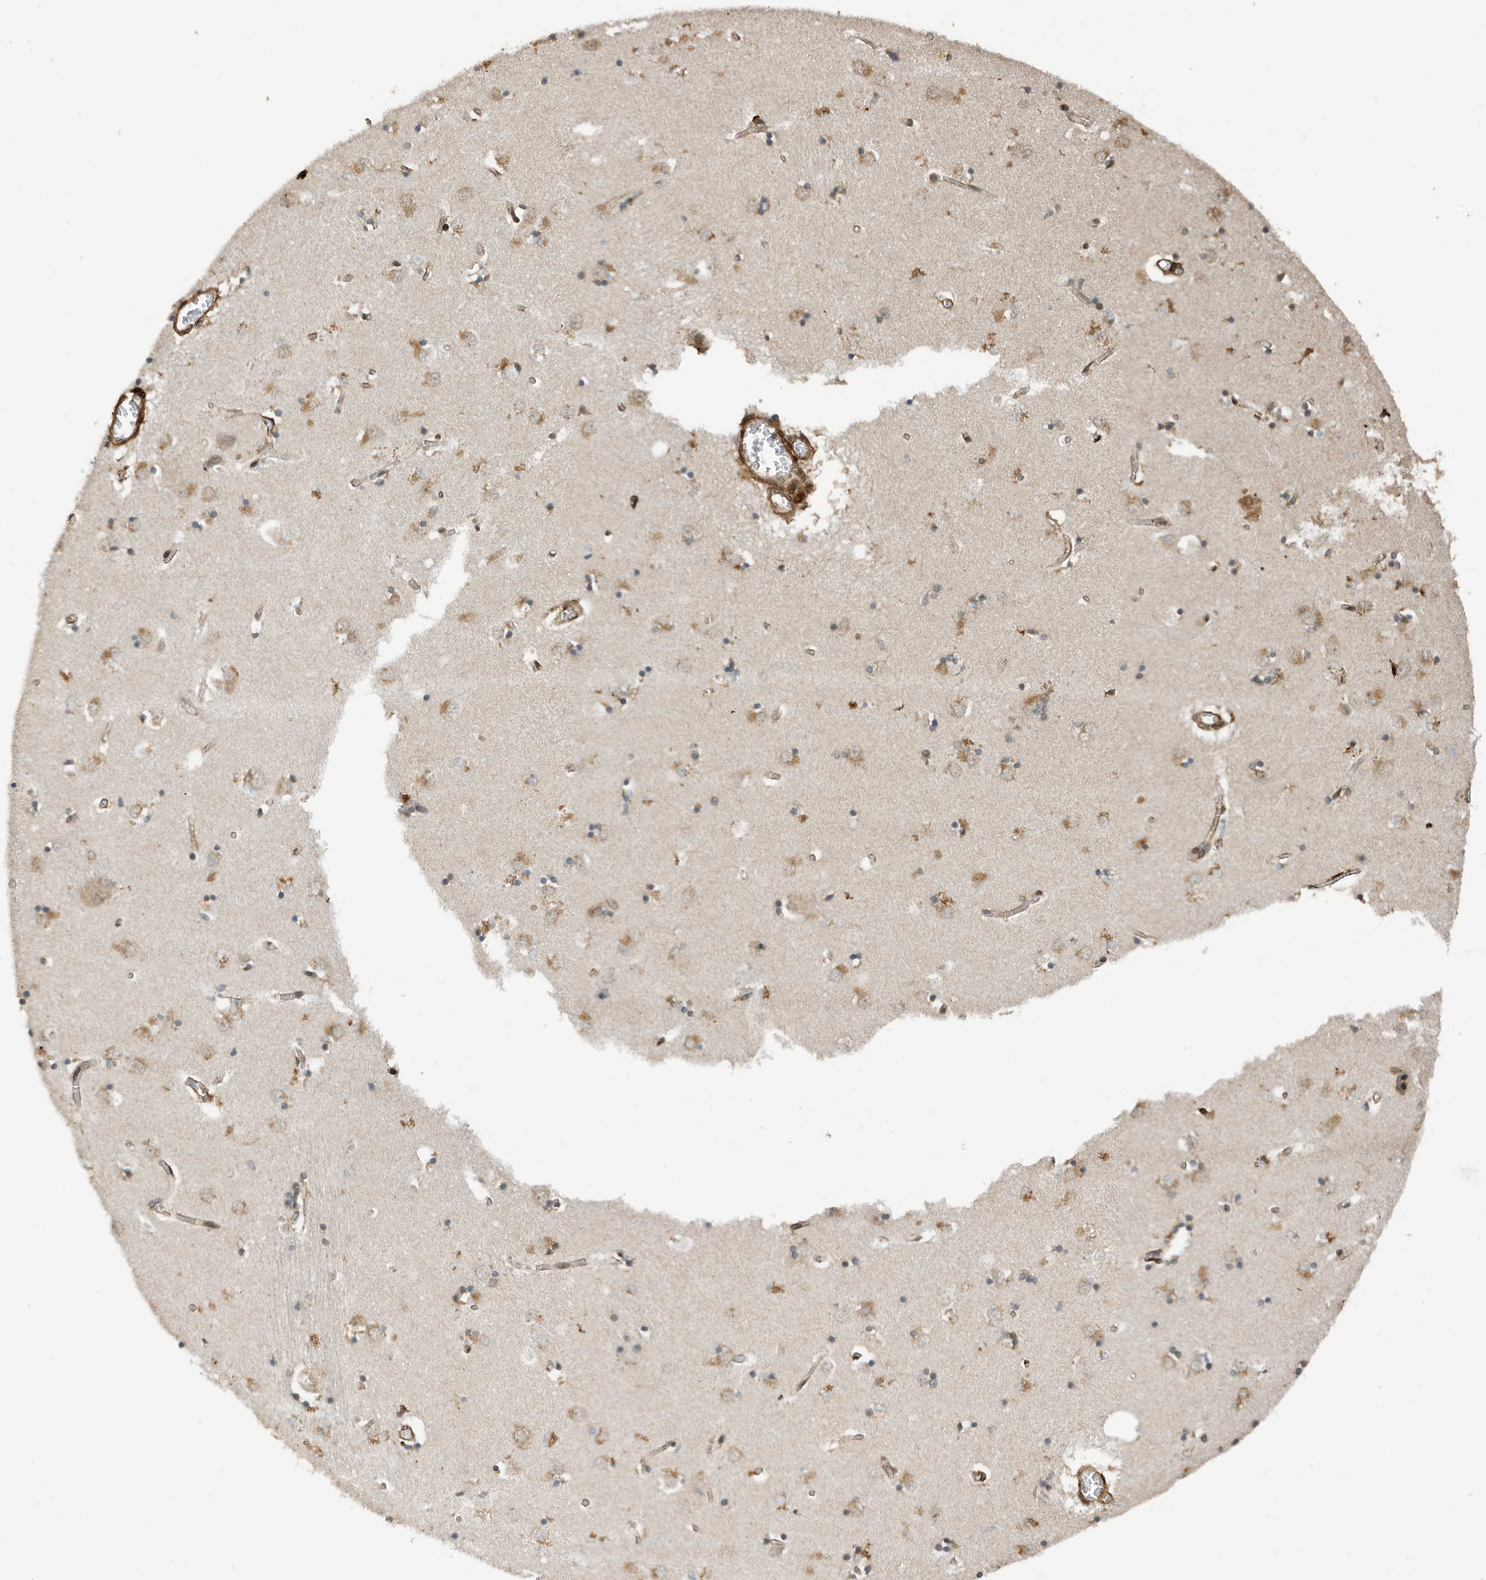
{"staining": {"intensity": "weak", "quantity": "25%-75%", "location": "nuclear"}, "tissue": "caudate", "cell_type": "Glial cells", "image_type": "normal", "snomed": [{"axis": "morphology", "description": "Normal tissue, NOS"}, {"axis": "topography", "description": "Lateral ventricle wall"}], "caption": "Protein analysis of benign caudate demonstrates weak nuclear staining in about 25%-75% of glial cells. The staining was performed using DAB (3,3'-diaminobenzidine) to visualize the protein expression in brown, while the nuclei were stained in blue with hematoxylin (Magnification: 20x).", "gene": "DUSP18", "patient": {"sex": "male", "age": 70}}